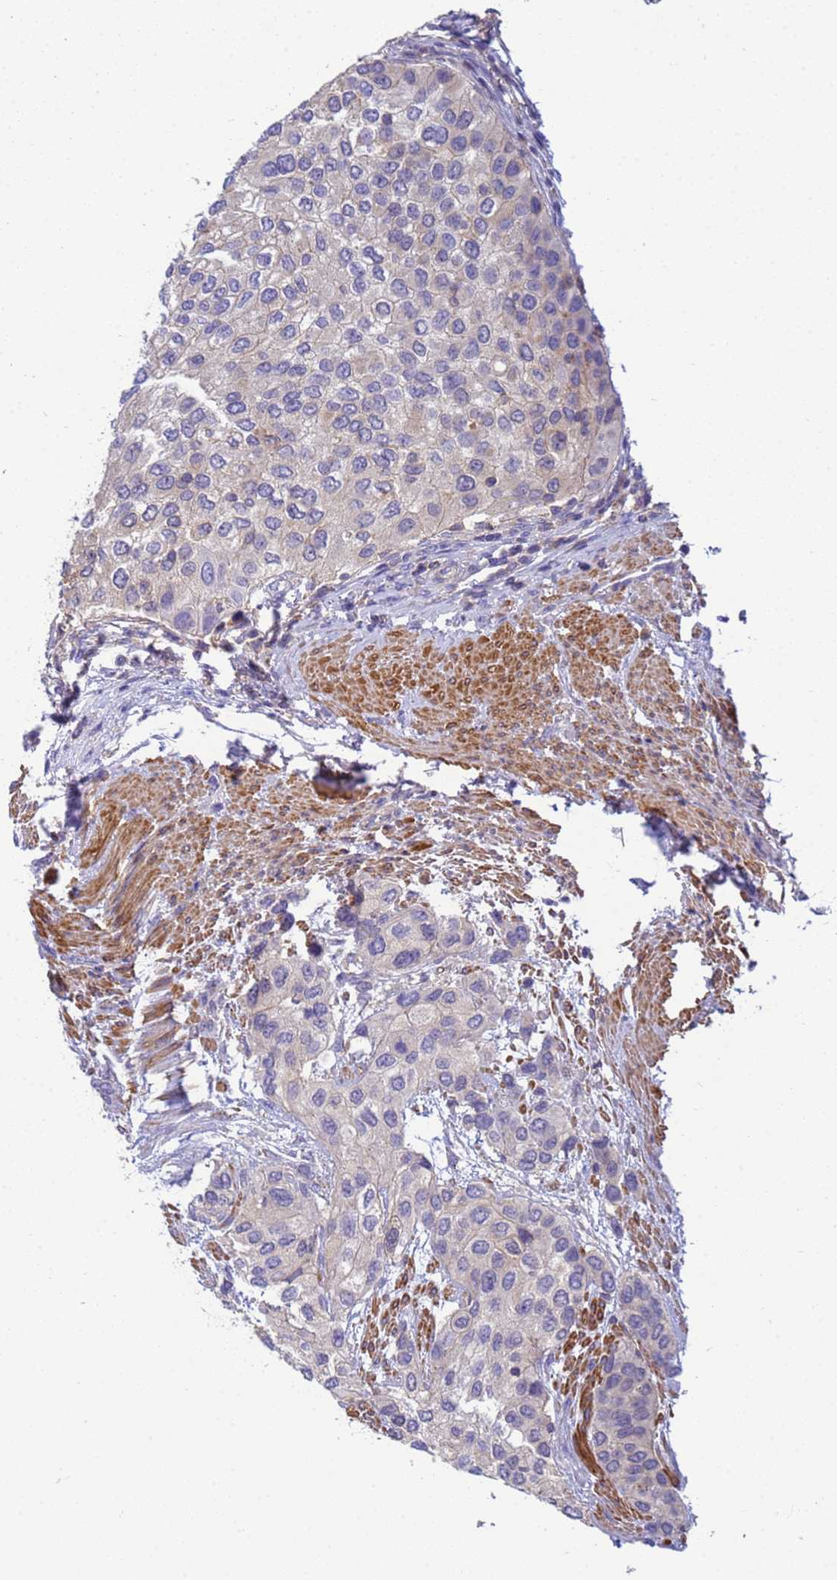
{"staining": {"intensity": "negative", "quantity": "none", "location": "none"}, "tissue": "urothelial cancer", "cell_type": "Tumor cells", "image_type": "cancer", "snomed": [{"axis": "morphology", "description": "Normal tissue, NOS"}, {"axis": "morphology", "description": "Urothelial carcinoma, High grade"}, {"axis": "topography", "description": "Vascular tissue"}, {"axis": "topography", "description": "Urinary bladder"}], "caption": "Photomicrograph shows no protein staining in tumor cells of urothelial carcinoma (high-grade) tissue.", "gene": "KLHL13", "patient": {"sex": "female", "age": 56}}